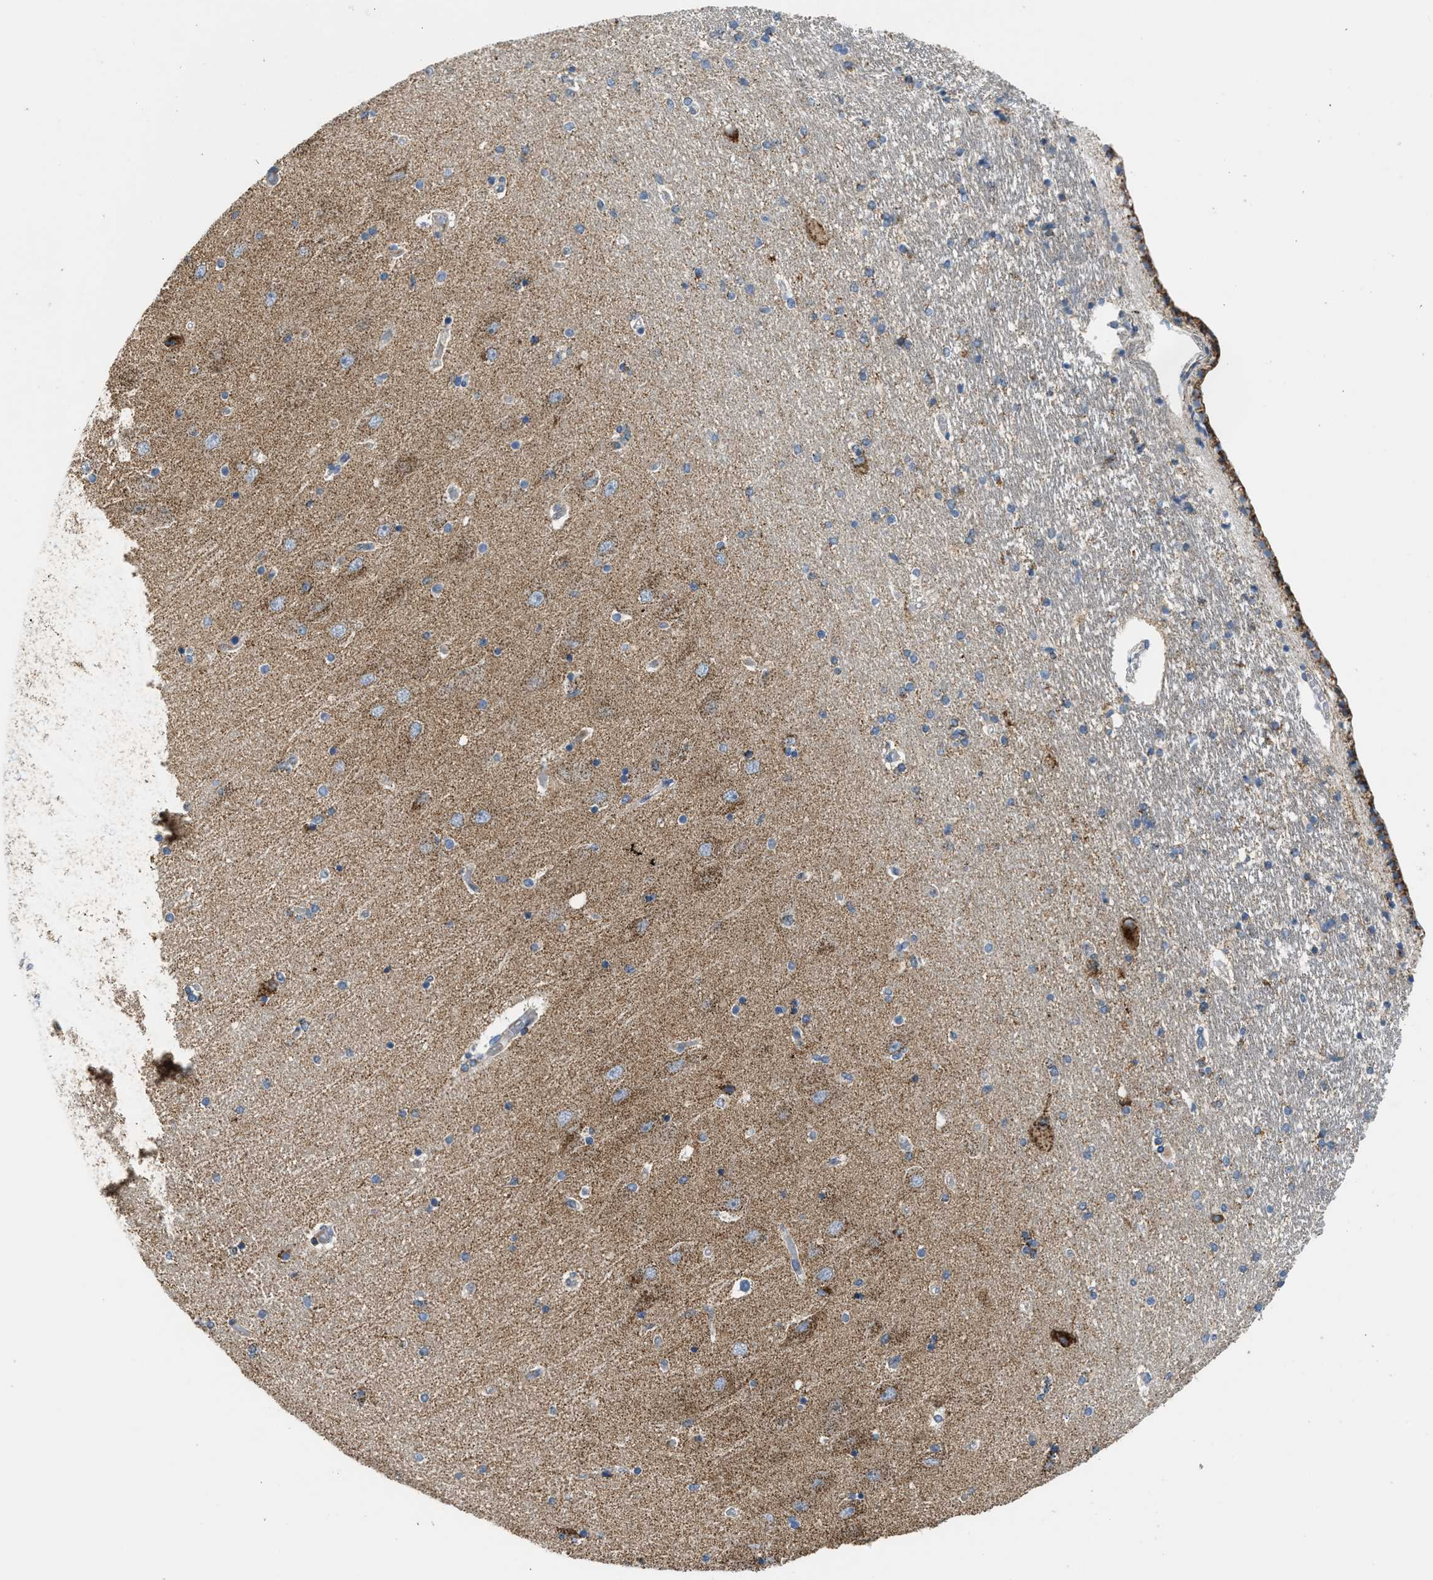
{"staining": {"intensity": "moderate", "quantity": "<25%", "location": "cytoplasmic/membranous"}, "tissue": "hippocampus", "cell_type": "Glial cells", "image_type": "normal", "snomed": [{"axis": "morphology", "description": "Normal tissue, NOS"}, {"axis": "topography", "description": "Hippocampus"}], "caption": "DAB (3,3'-diaminobenzidine) immunohistochemical staining of unremarkable hippocampus displays moderate cytoplasmic/membranous protein expression in approximately <25% of glial cells. Immunohistochemistry stains the protein of interest in brown and the nuclei are stained blue.", "gene": "GOT2", "patient": {"sex": "female", "age": 54}}